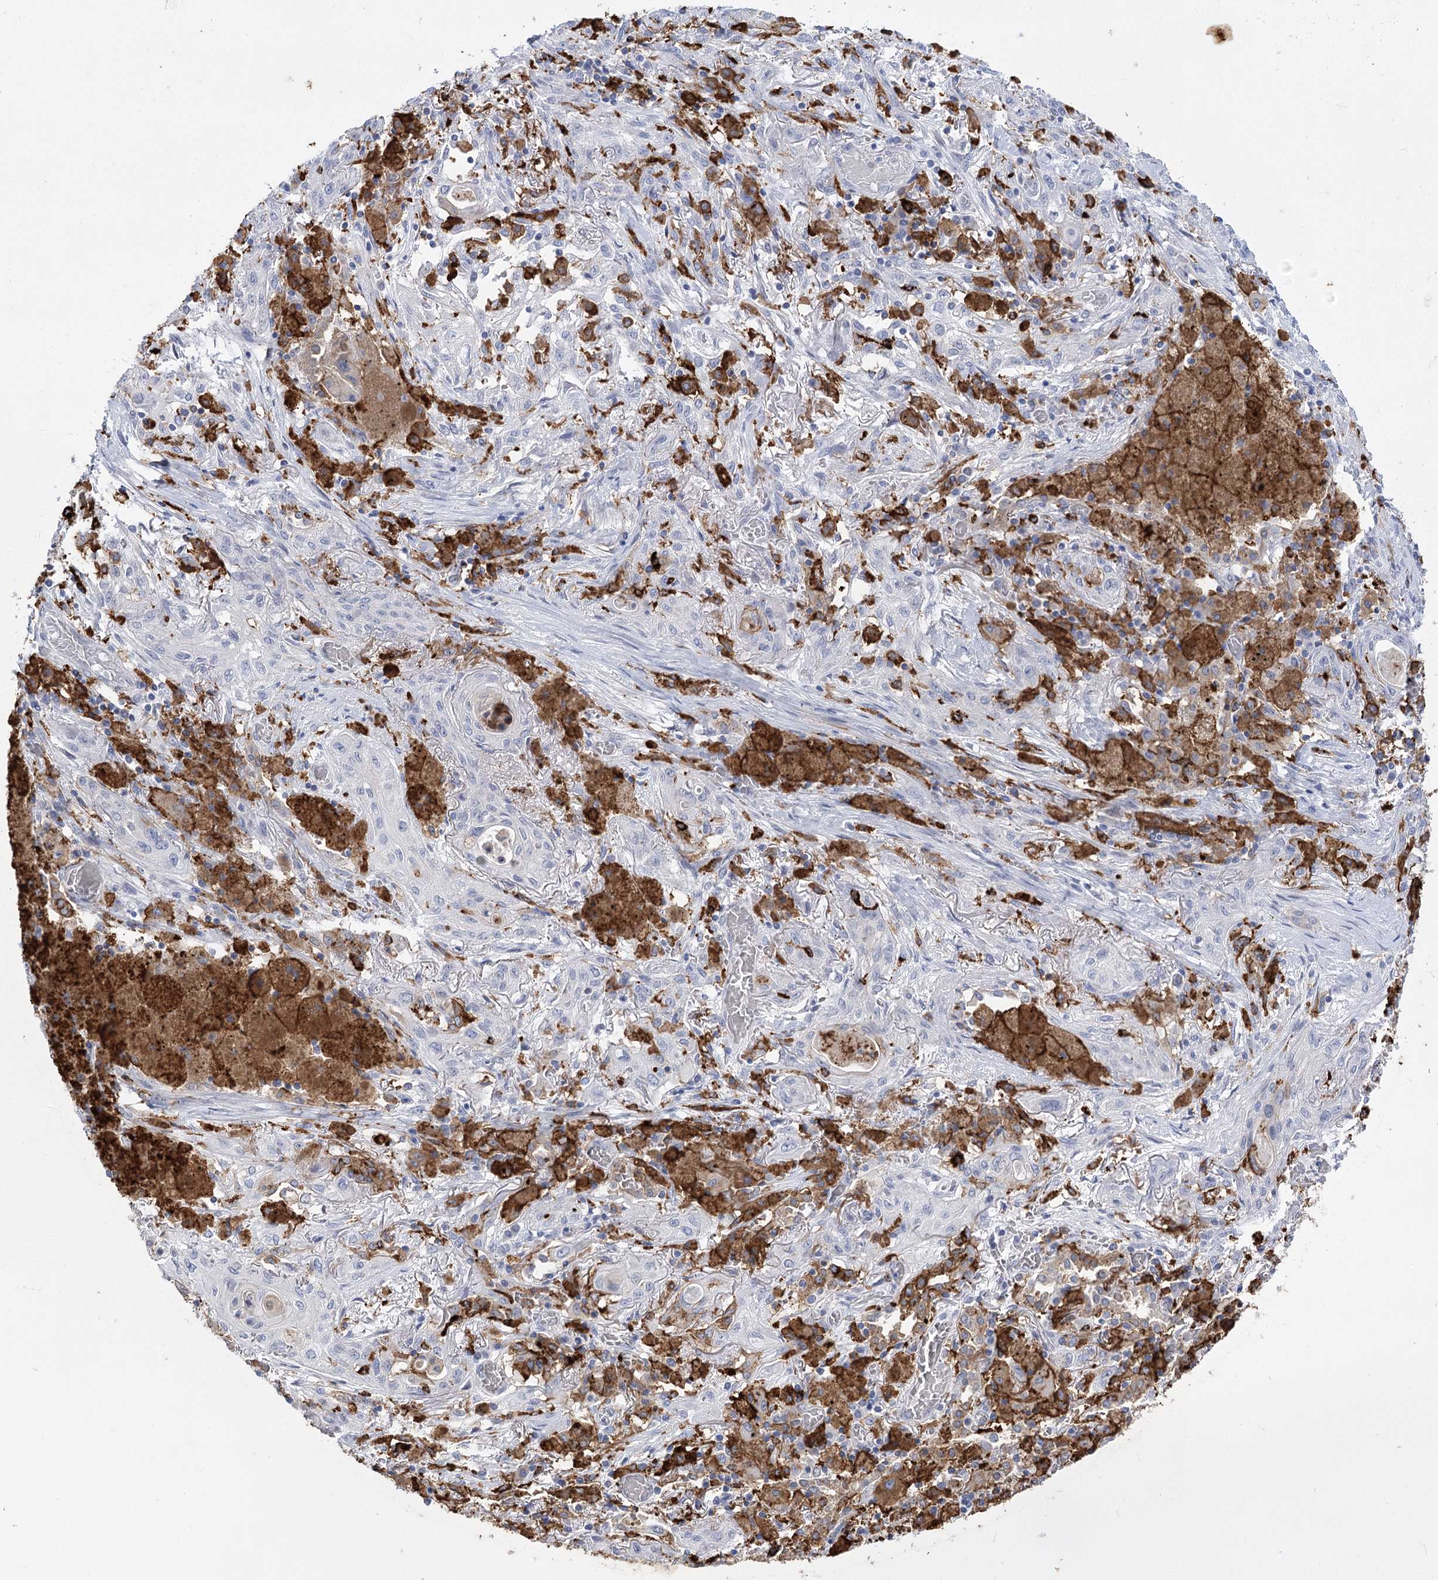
{"staining": {"intensity": "negative", "quantity": "none", "location": "none"}, "tissue": "lung cancer", "cell_type": "Tumor cells", "image_type": "cancer", "snomed": [{"axis": "morphology", "description": "Squamous cell carcinoma, NOS"}, {"axis": "topography", "description": "Lung"}], "caption": "High power microscopy micrograph of an IHC micrograph of lung cancer, revealing no significant positivity in tumor cells.", "gene": "PIWIL4", "patient": {"sex": "female", "age": 47}}